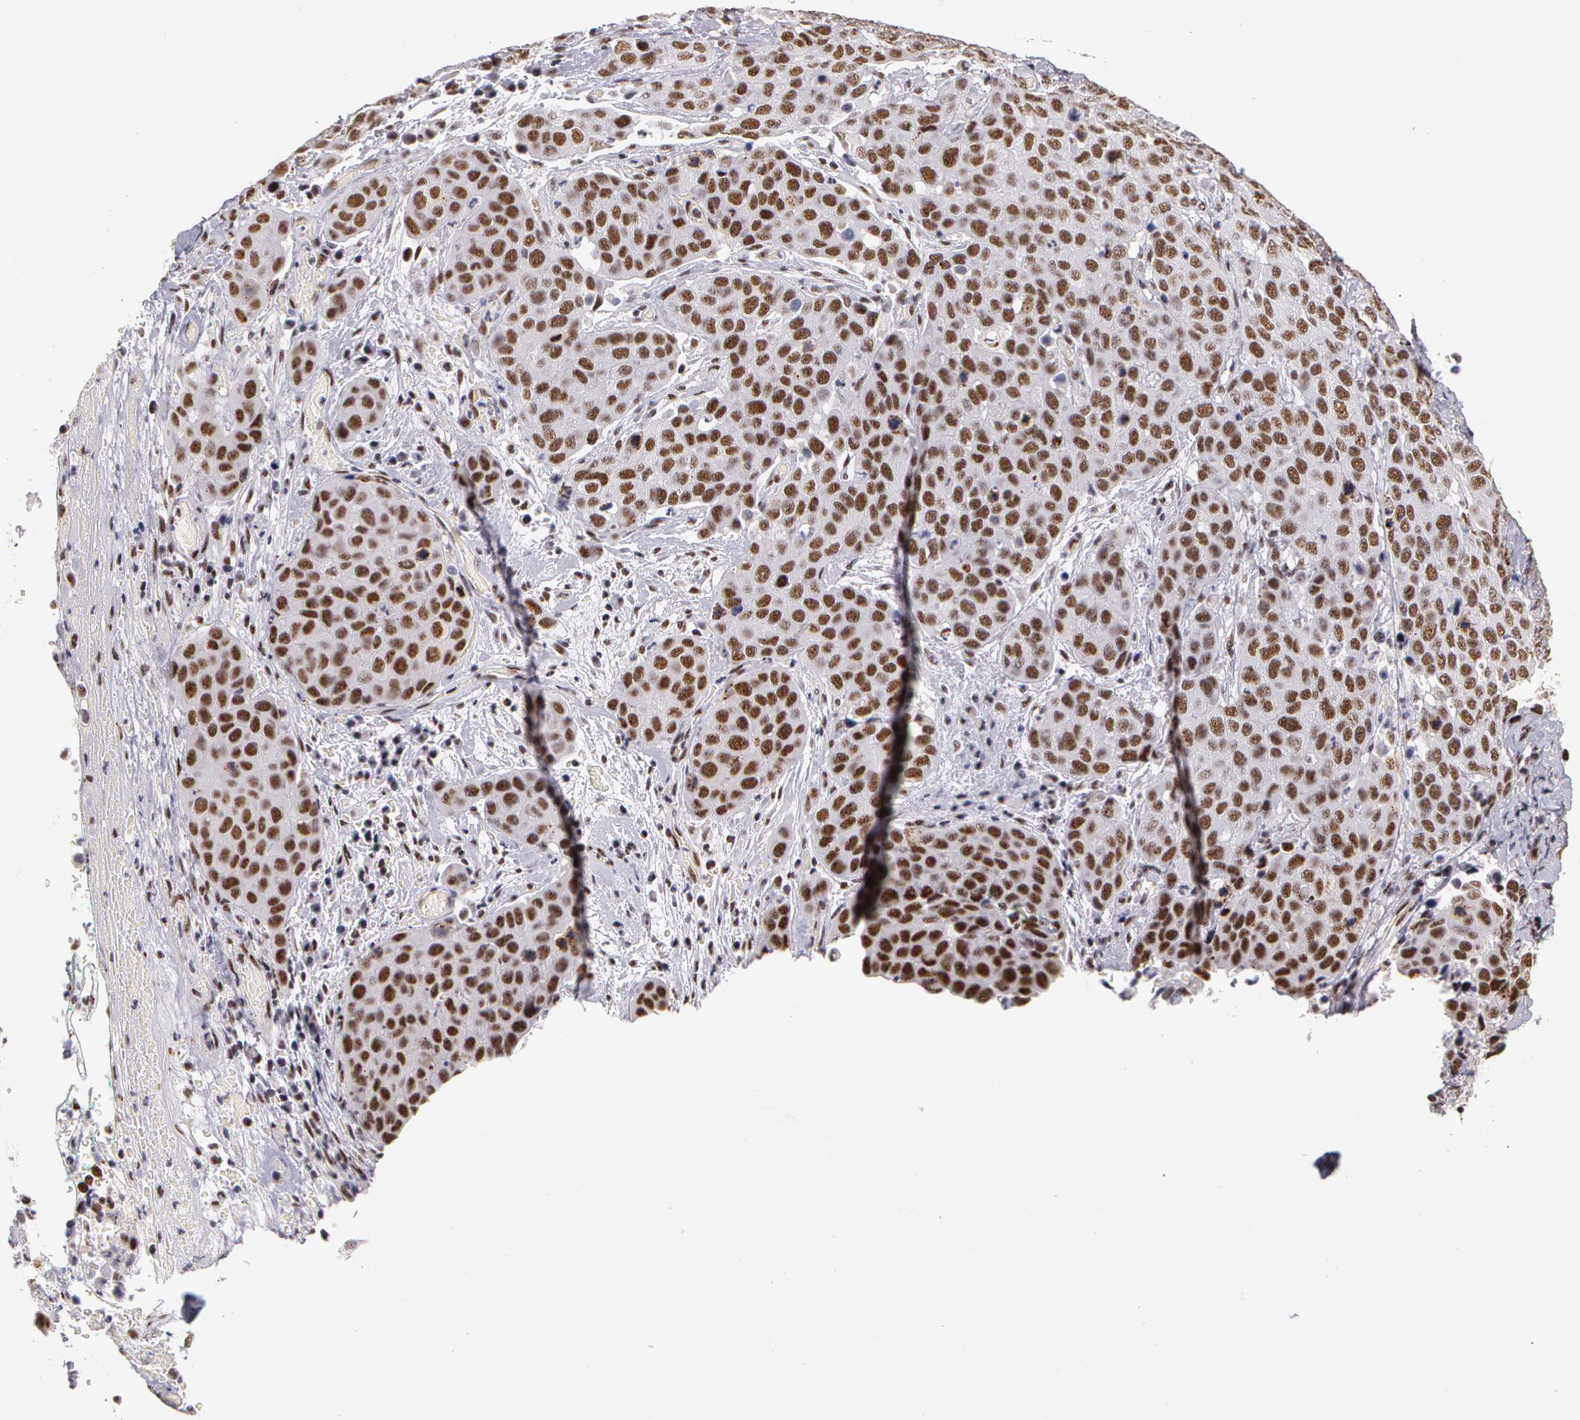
{"staining": {"intensity": "moderate", "quantity": ">75%", "location": "nuclear"}, "tissue": "cervical cancer", "cell_type": "Tumor cells", "image_type": "cancer", "snomed": [{"axis": "morphology", "description": "Squamous cell carcinoma, NOS"}, {"axis": "topography", "description": "Cervix"}], "caption": "There is medium levels of moderate nuclear positivity in tumor cells of cervical cancer (squamous cell carcinoma), as demonstrated by immunohistochemical staining (brown color).", "gene": "PNN", "patient": {"sex": "female", "age": 54}}